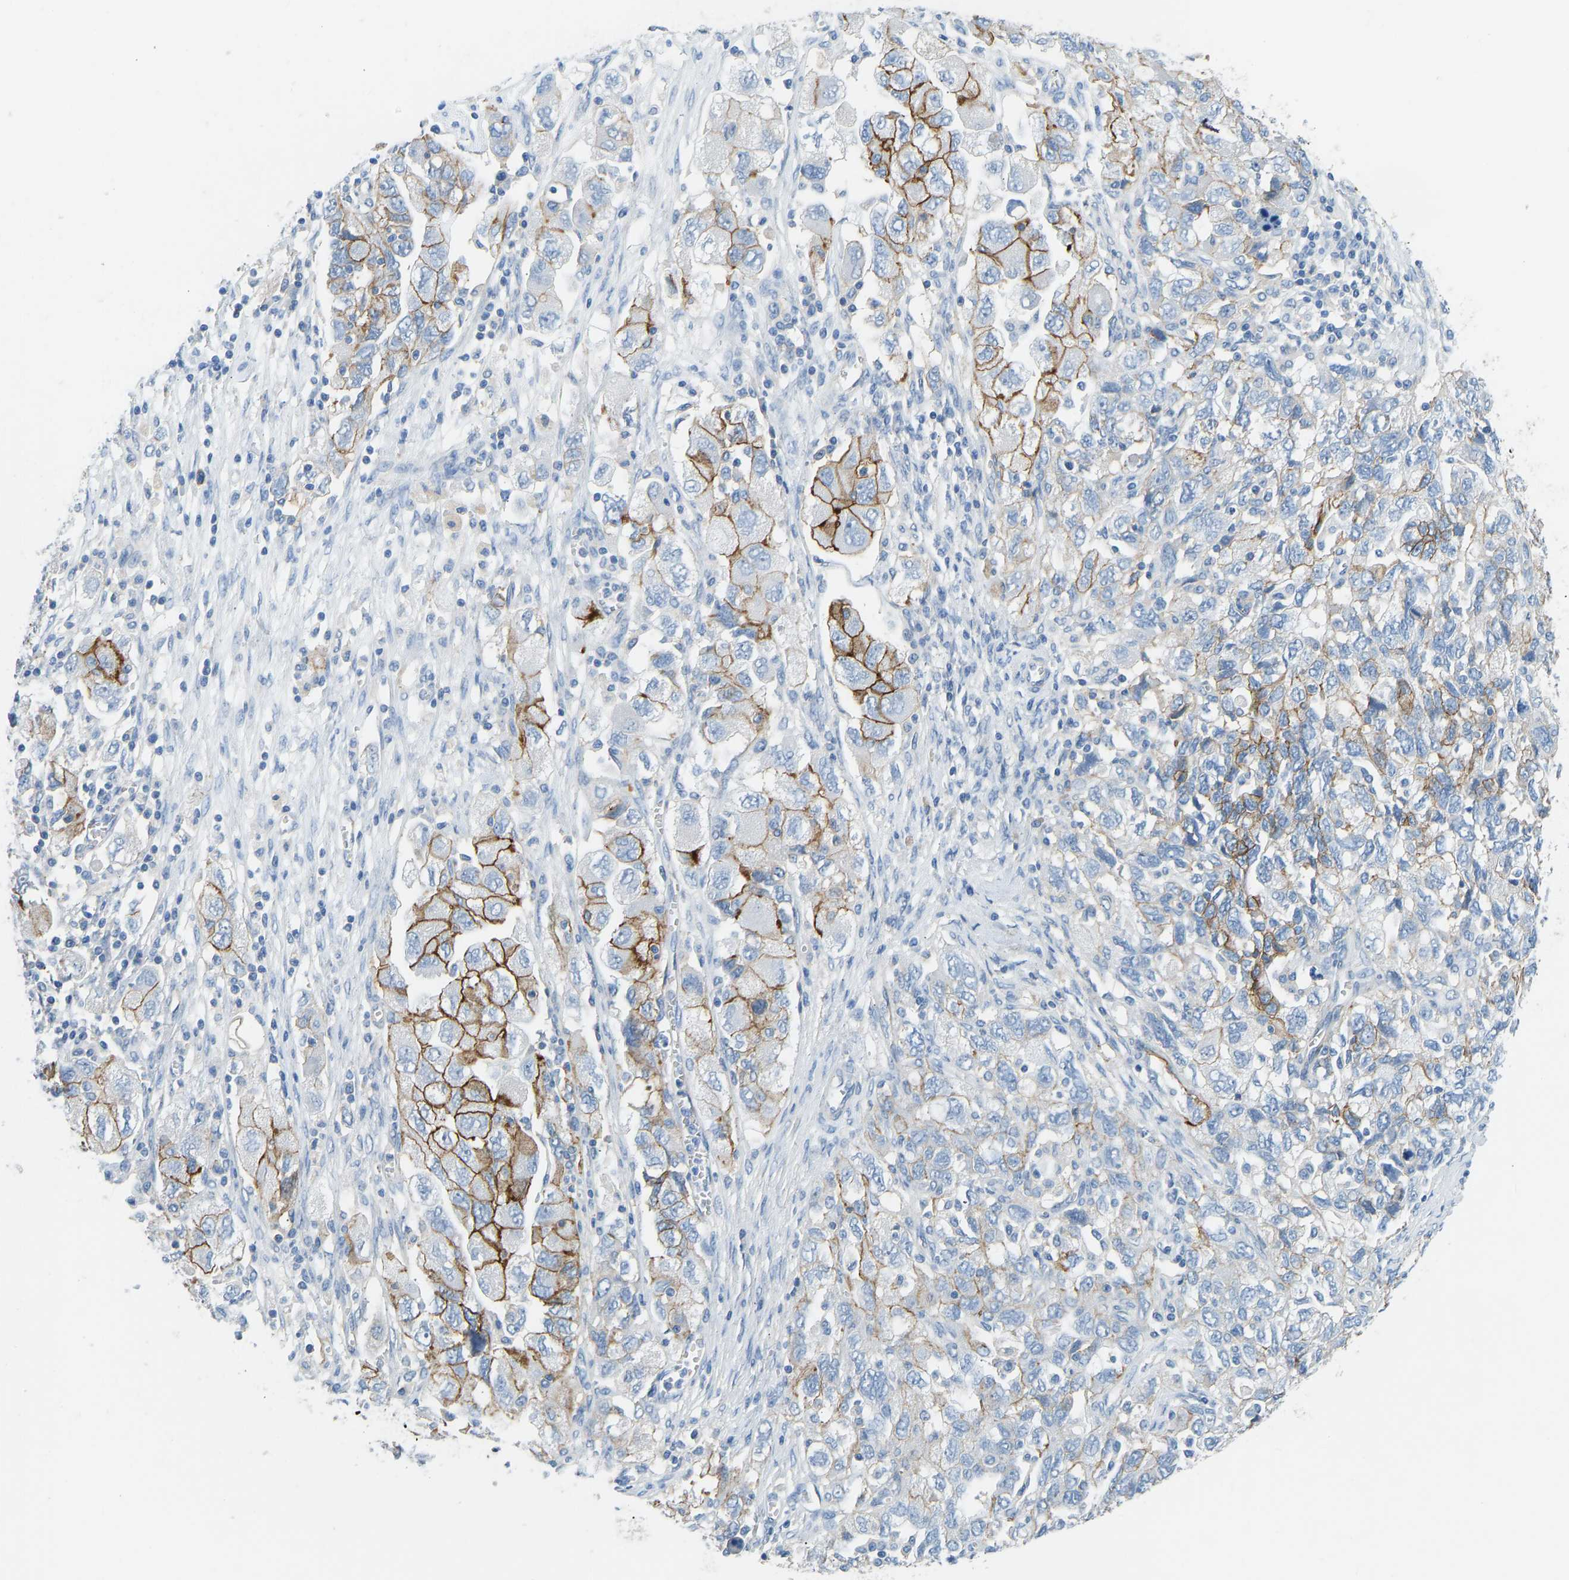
{"staining": {"intensity": "moderate", "quantity": "25%-75%", "location": "cytoplasmic/membranous"}, "tissue": "ovarian cancer", "cell_type": "Tumor cells", "image_type": "cancer", "snomed": [{"axis": "morphology", "description": "Carcinoma, NOS"}, {"axis": "morphology", "description": "Cystadenocarcinoma, serous, NOS"}, {"axis": "topography", "description": "Ovary"}], "caption": "Brown immunohistochemical staining in ovarian cancer (carcinoma) displays moderate cytoplasmic/membranous expression in approximately 25%-75% of tumor cells.", "gene": "ATP1A1", "patient": {"sex": "female", "age": 69}}